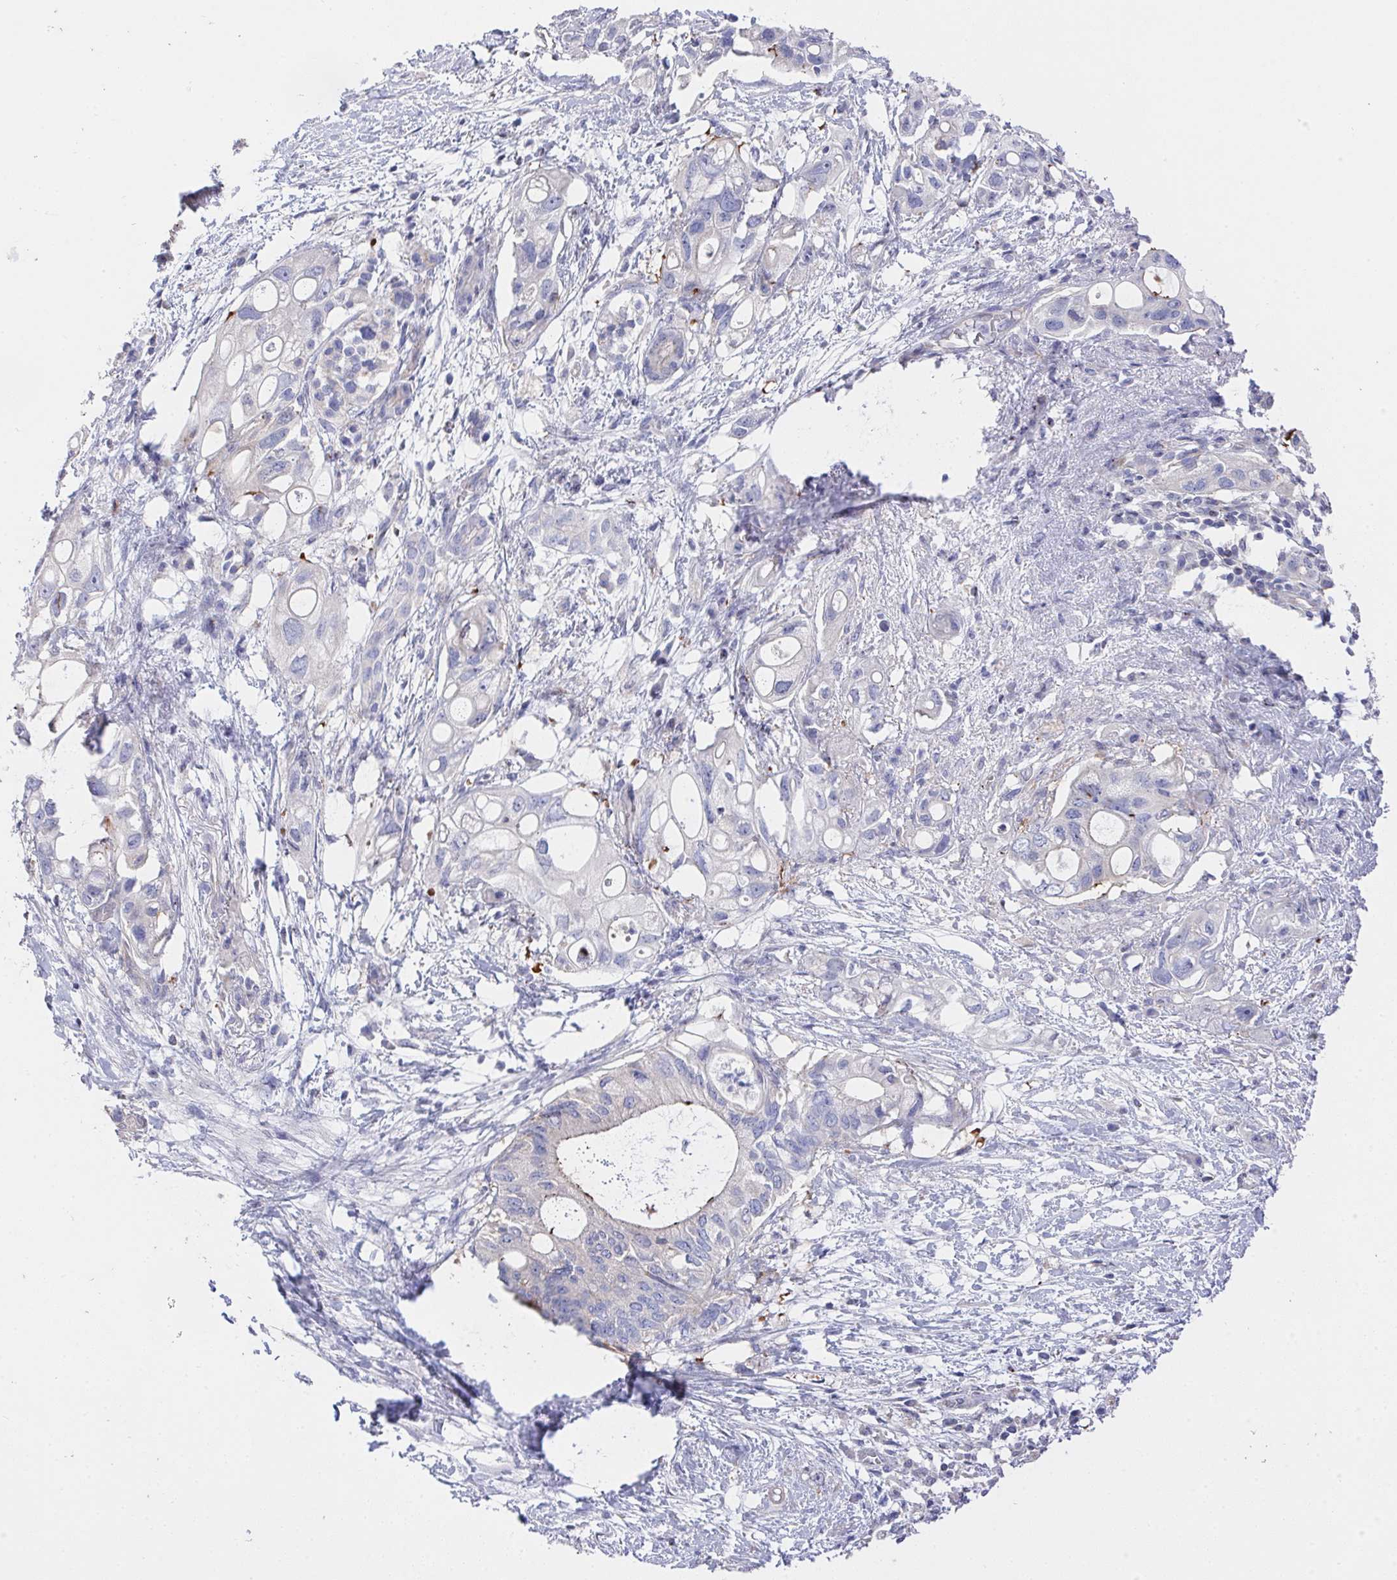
{"staining": {"intensity": "negative", "quantity": "none", "location": "none"}, "tissue": "pancreatic cancer", "cell_type": "Tumor cells", "image_type": "cancer", "snomed": [{"axis": "morphology", "description": "Adenocarcinoma, NOS"}, {"axis": "topography", "description": "Pancreas"}], "caption": "This is a photomicrograph of immunohistochemistry (IHC) staining of pancreatic cancer (adenocarcinoma), which shows no expression in tumor cells. The staining was performed using DAB (3,3'-diaminobenzidine) to visualize the protein expression in brown, while the nuclei were stained in blue with hematoxylin (Magnification: 20x).", "gene": "PRG3", "patient": {"sex": "female", "age": 72}}